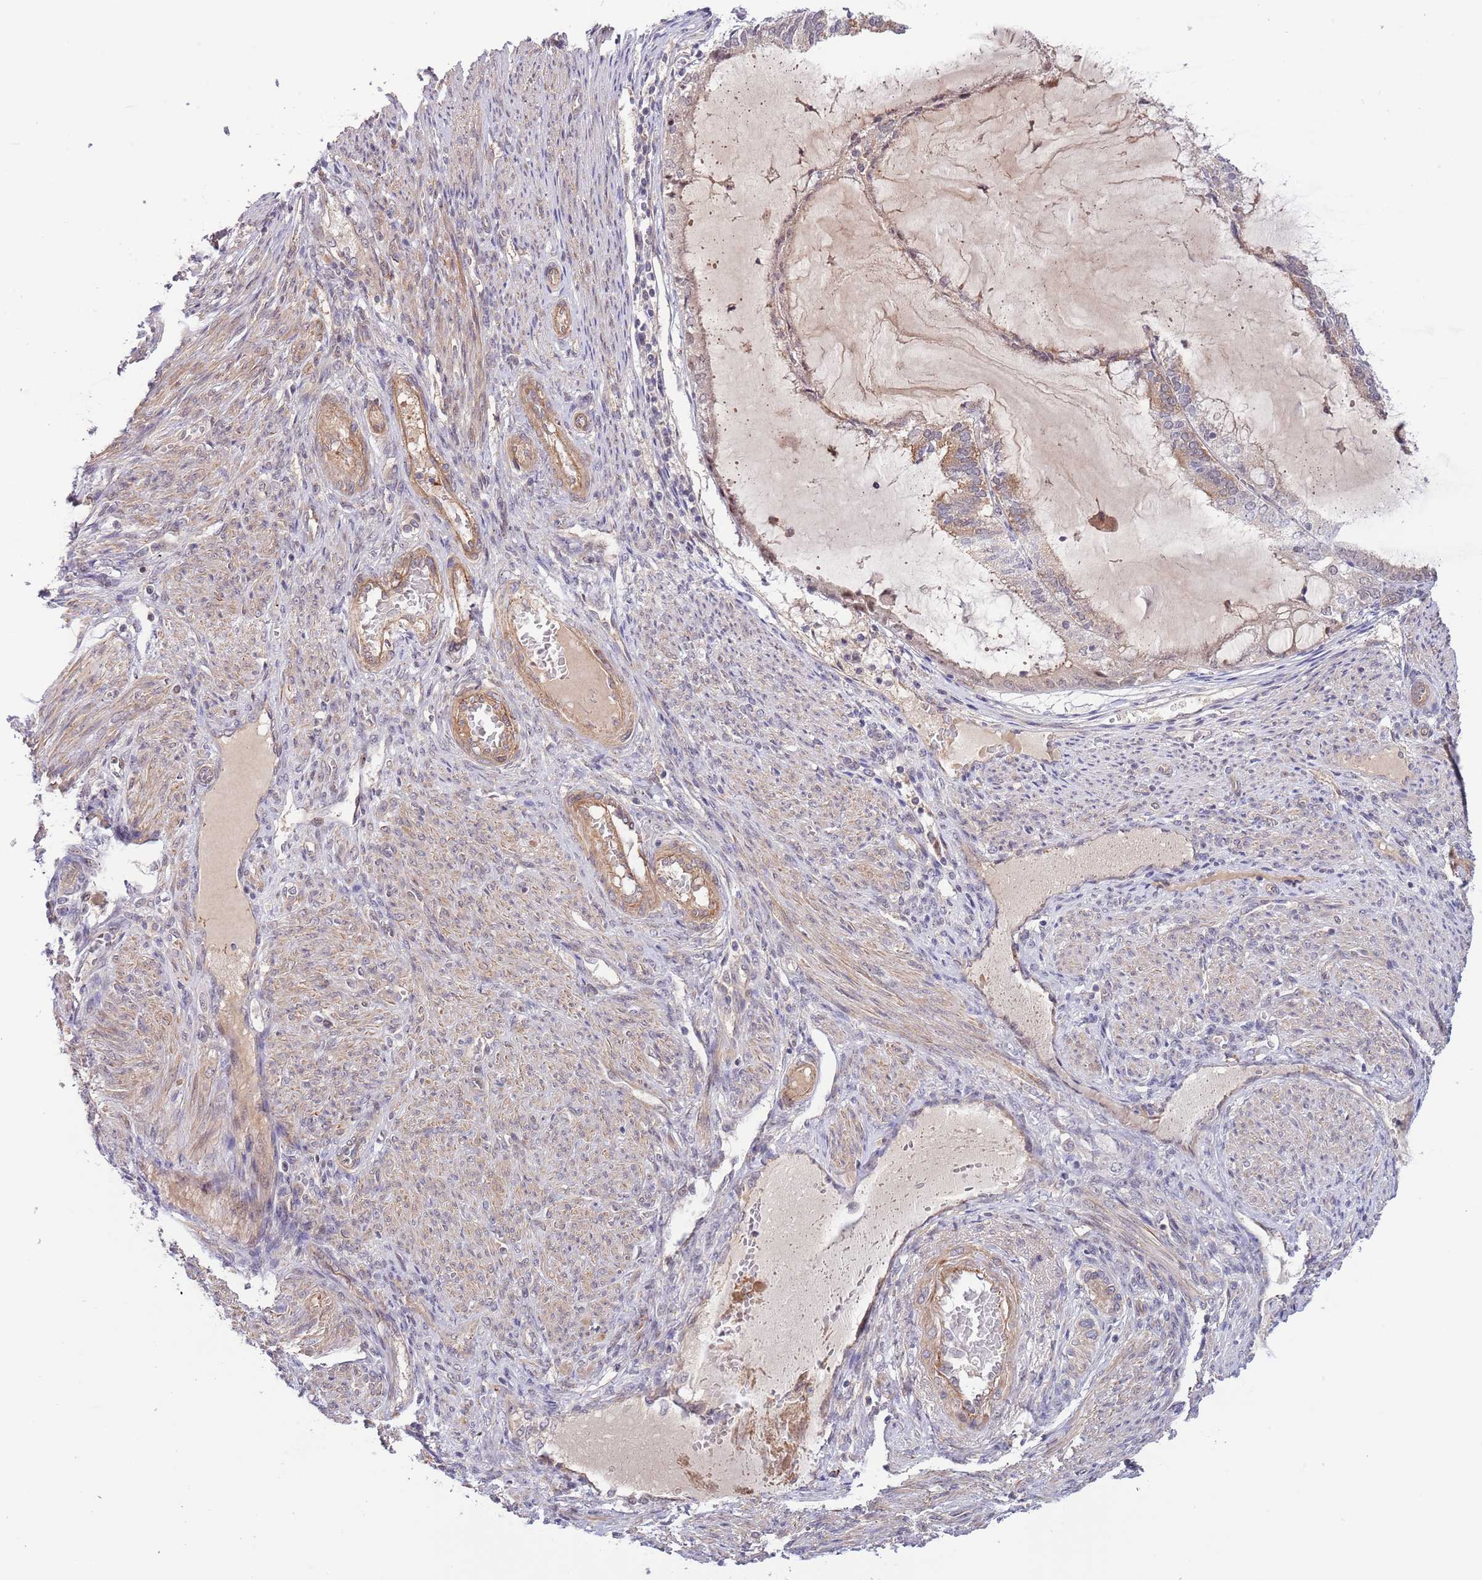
{"staining": {"intensity": "moderate", "quantity": "<25%", "location": "cytoplasmic/membranous"}, "tissue": "endometrial cancer", "cell_type": "Tumor cells", "image_type": "cancer", "snomed": [{"axis": "morphology", "description": "Adenocarcinoma, NOS"}, {"axis": "topography", "description": "Endometrium"}], "caption": "This image reveals endometrial cancer stained with immunohistochemistry to label a protein in brown. The cytoplasmic/membranous of tumor cells show moderate positivity for the protein. Nuclei are counter-stained blue.", "gene": "PRR16", "patient": {"sex": "female", "age": 81}}